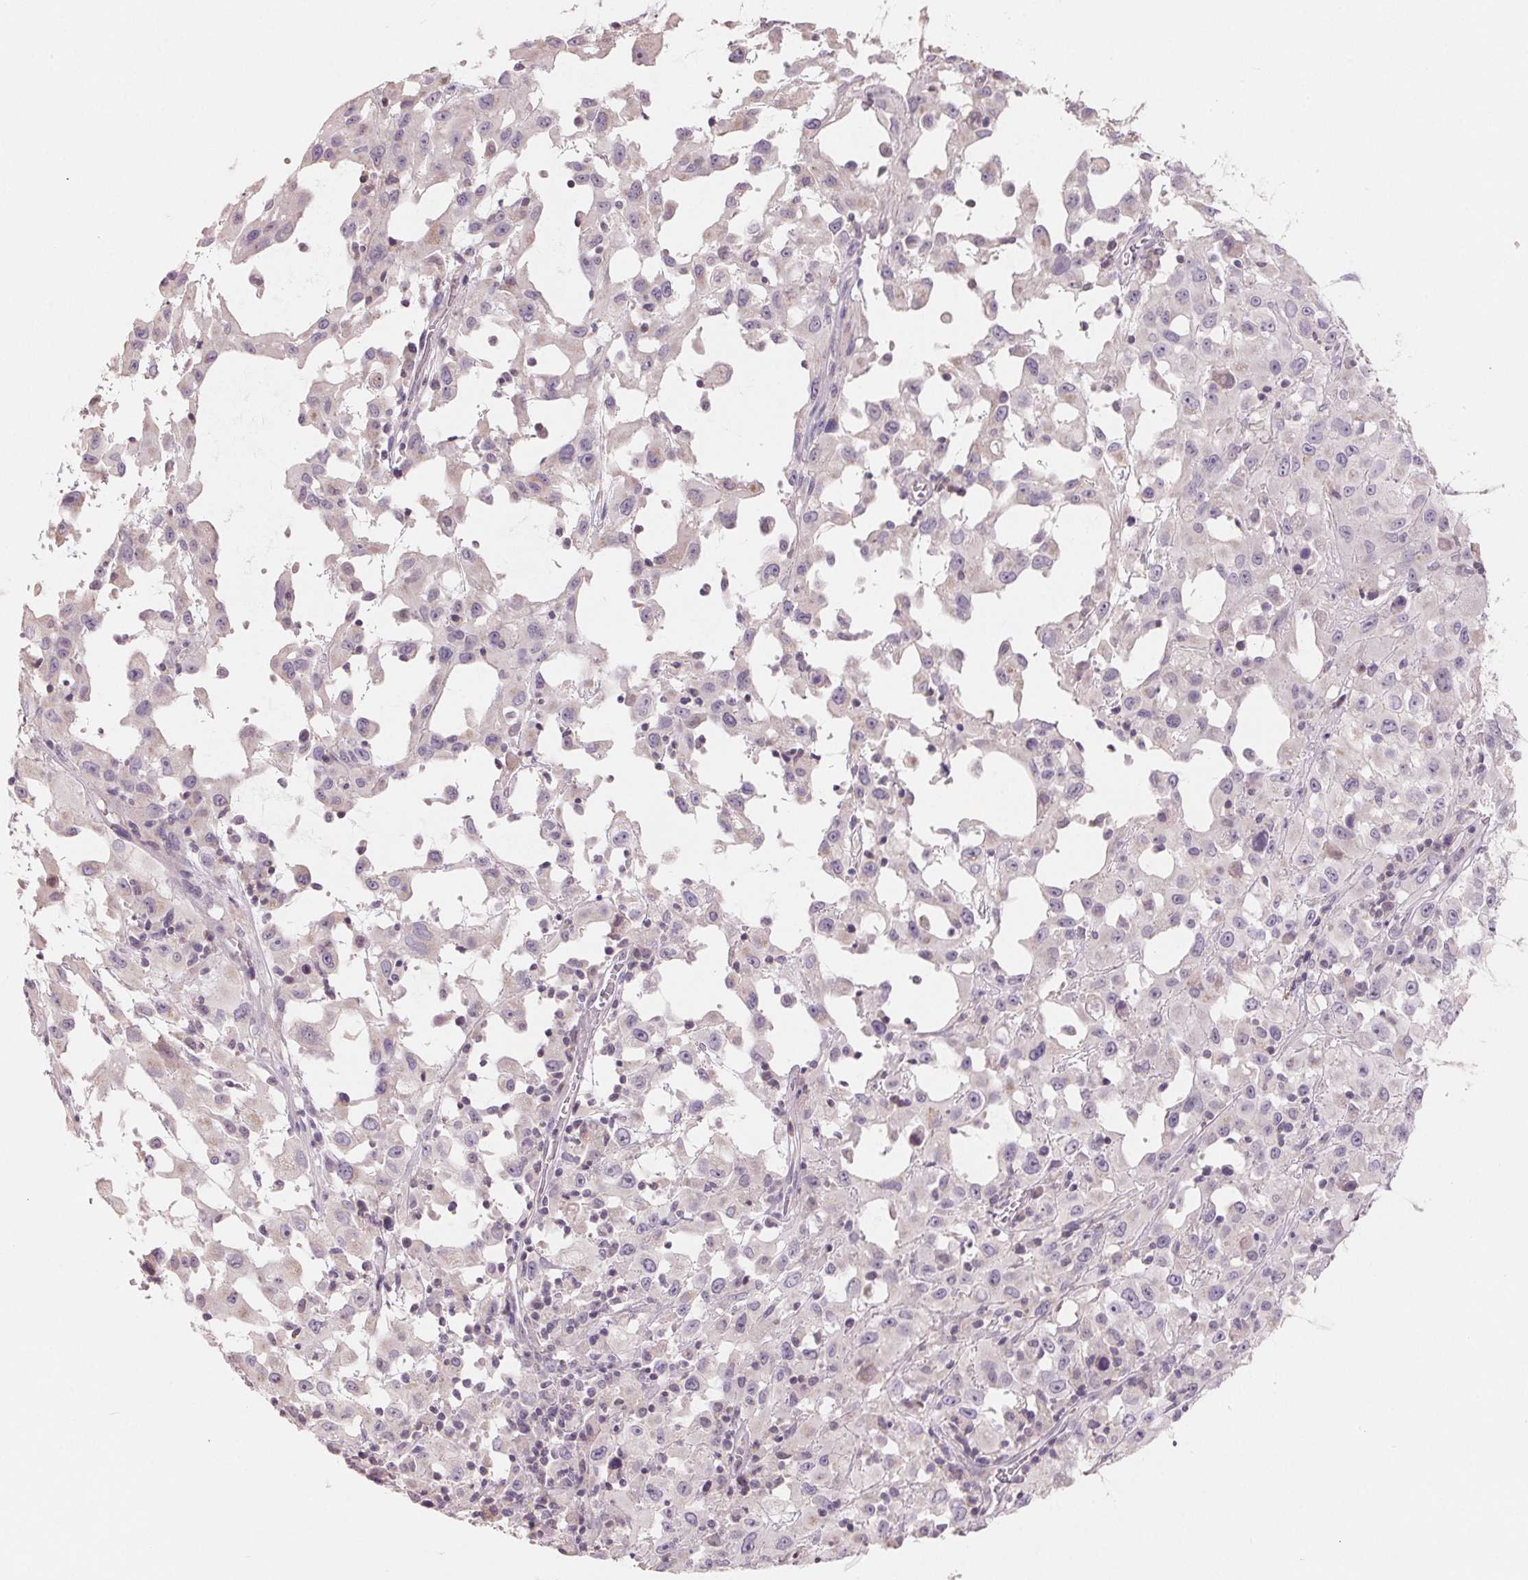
{"staining": {"intensity": "negative", "quantity": "none", "location": "none"}, "tissue": "melanoma", "cell_type": "Tumor cells", "image_type": "cancer", "snomed": [{"axis": "morphology", "description": "Malignant melanoma, Metastatic site"}, {"axis": "topography", "description": "Soft tissue"}], "caption": "This is a photomicrograph of immunohistochemistry (IHC) staining of malignant melanoma (metastatic site), which shows no staining in tumor cells.", "gene": "VTCN1", "patient": {"sex": "male", "age": 50}}